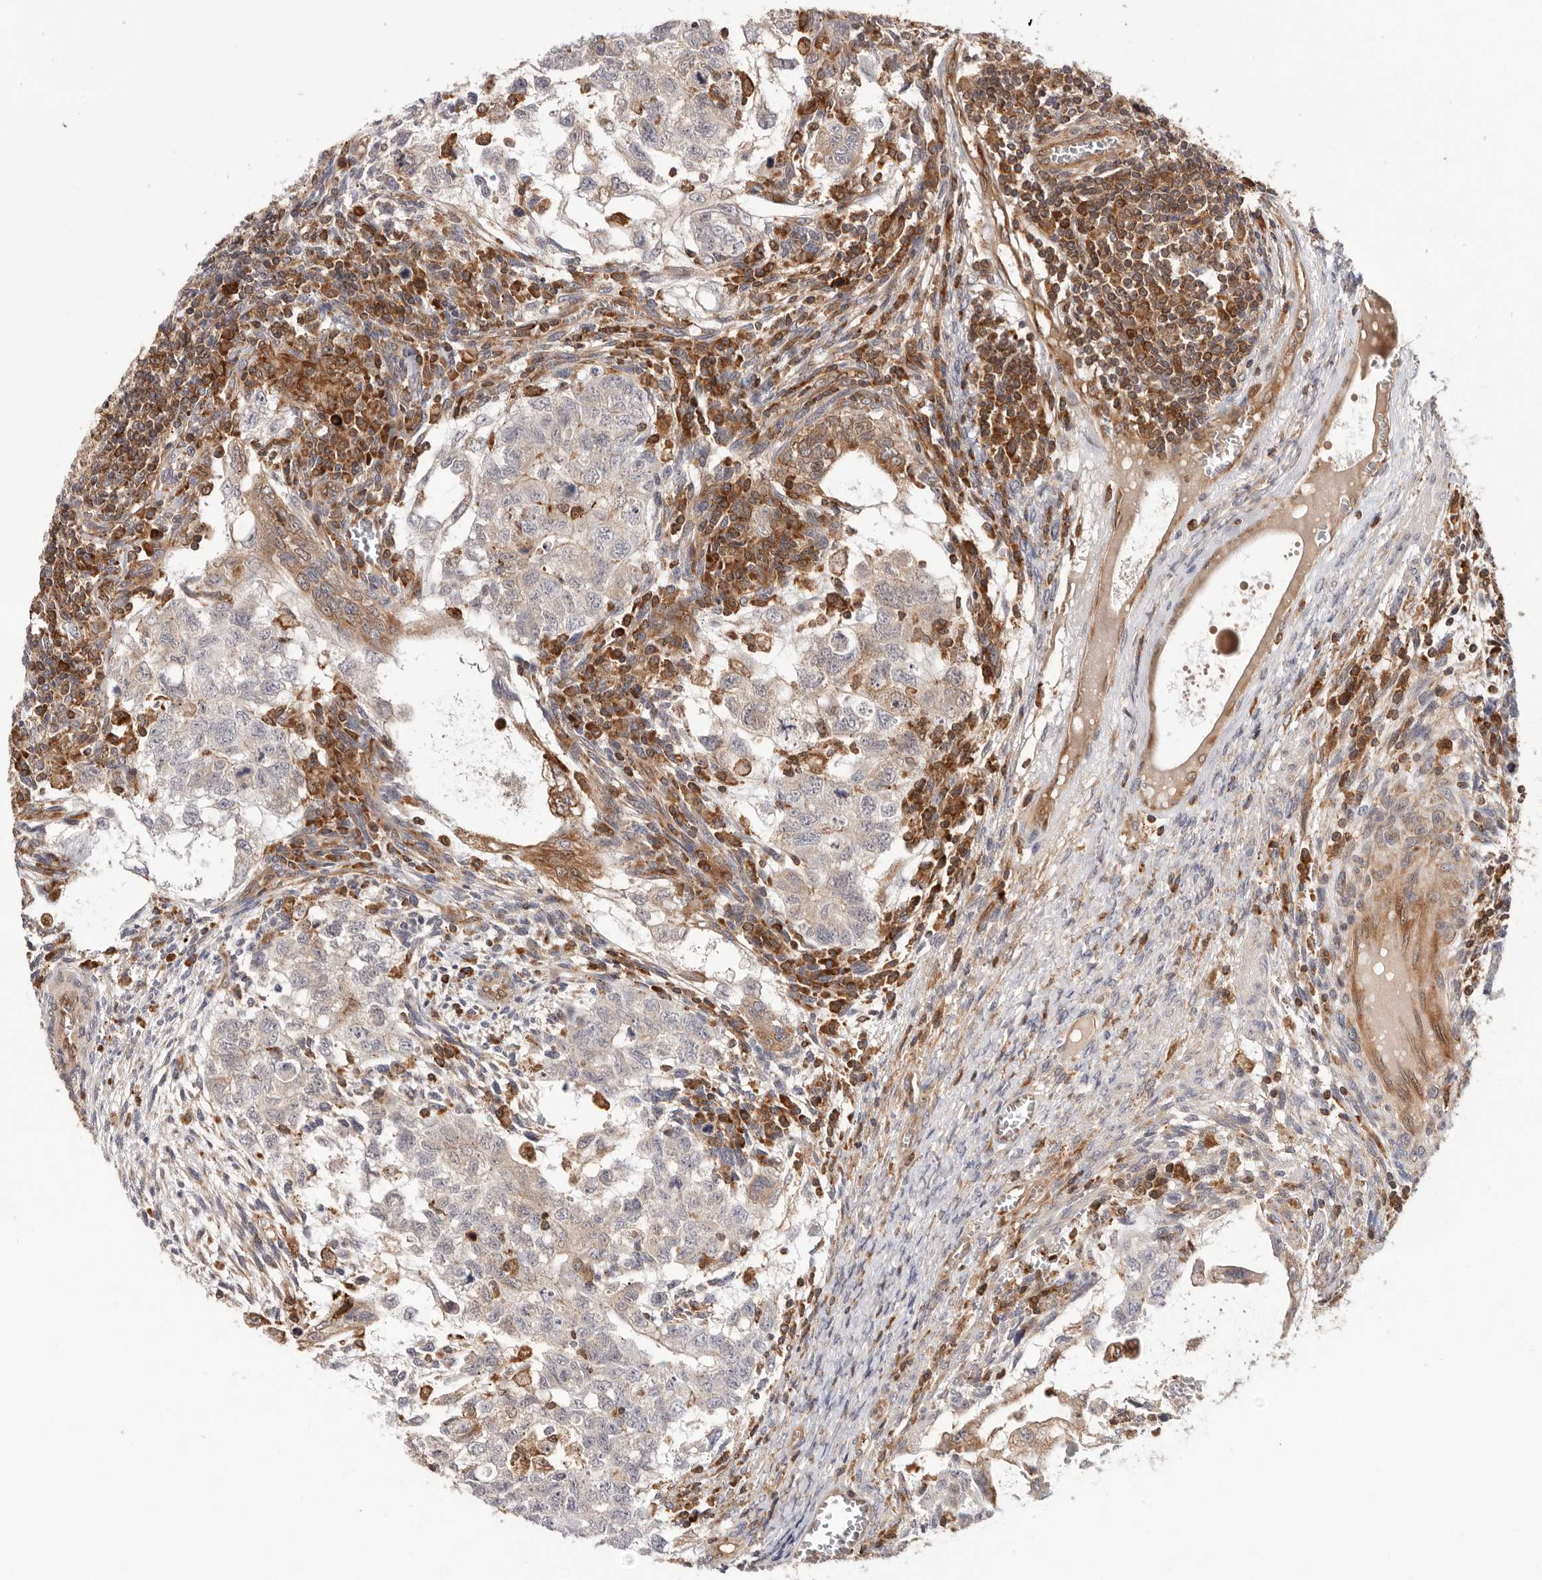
{"staining": {"intensity": "moderate", "quantity": "<25%", "location": "cytoplasmic/membranous"}, "tissue": "testis cancer", "cell_type": "Tumor cells", "image_type": "cancer", "snomed": [{"axis": "morphology", "description": "Carcinoma, Embryonal, NOS"}, {"axis": "topography", "description": "Testis"}], "caption": "Immunohistochemistry photomicrograph of neoplastic tissue: testis embryonal carcinoma stained using IHC reveals low levels of moderate protein expression localized specifically in the cytoplasmic/membranous of tumor cells, appearing as a cytoplasmic/membranous brown color.", "gene": "RNF213", "patient": {"sex": "male", "age": 37}}